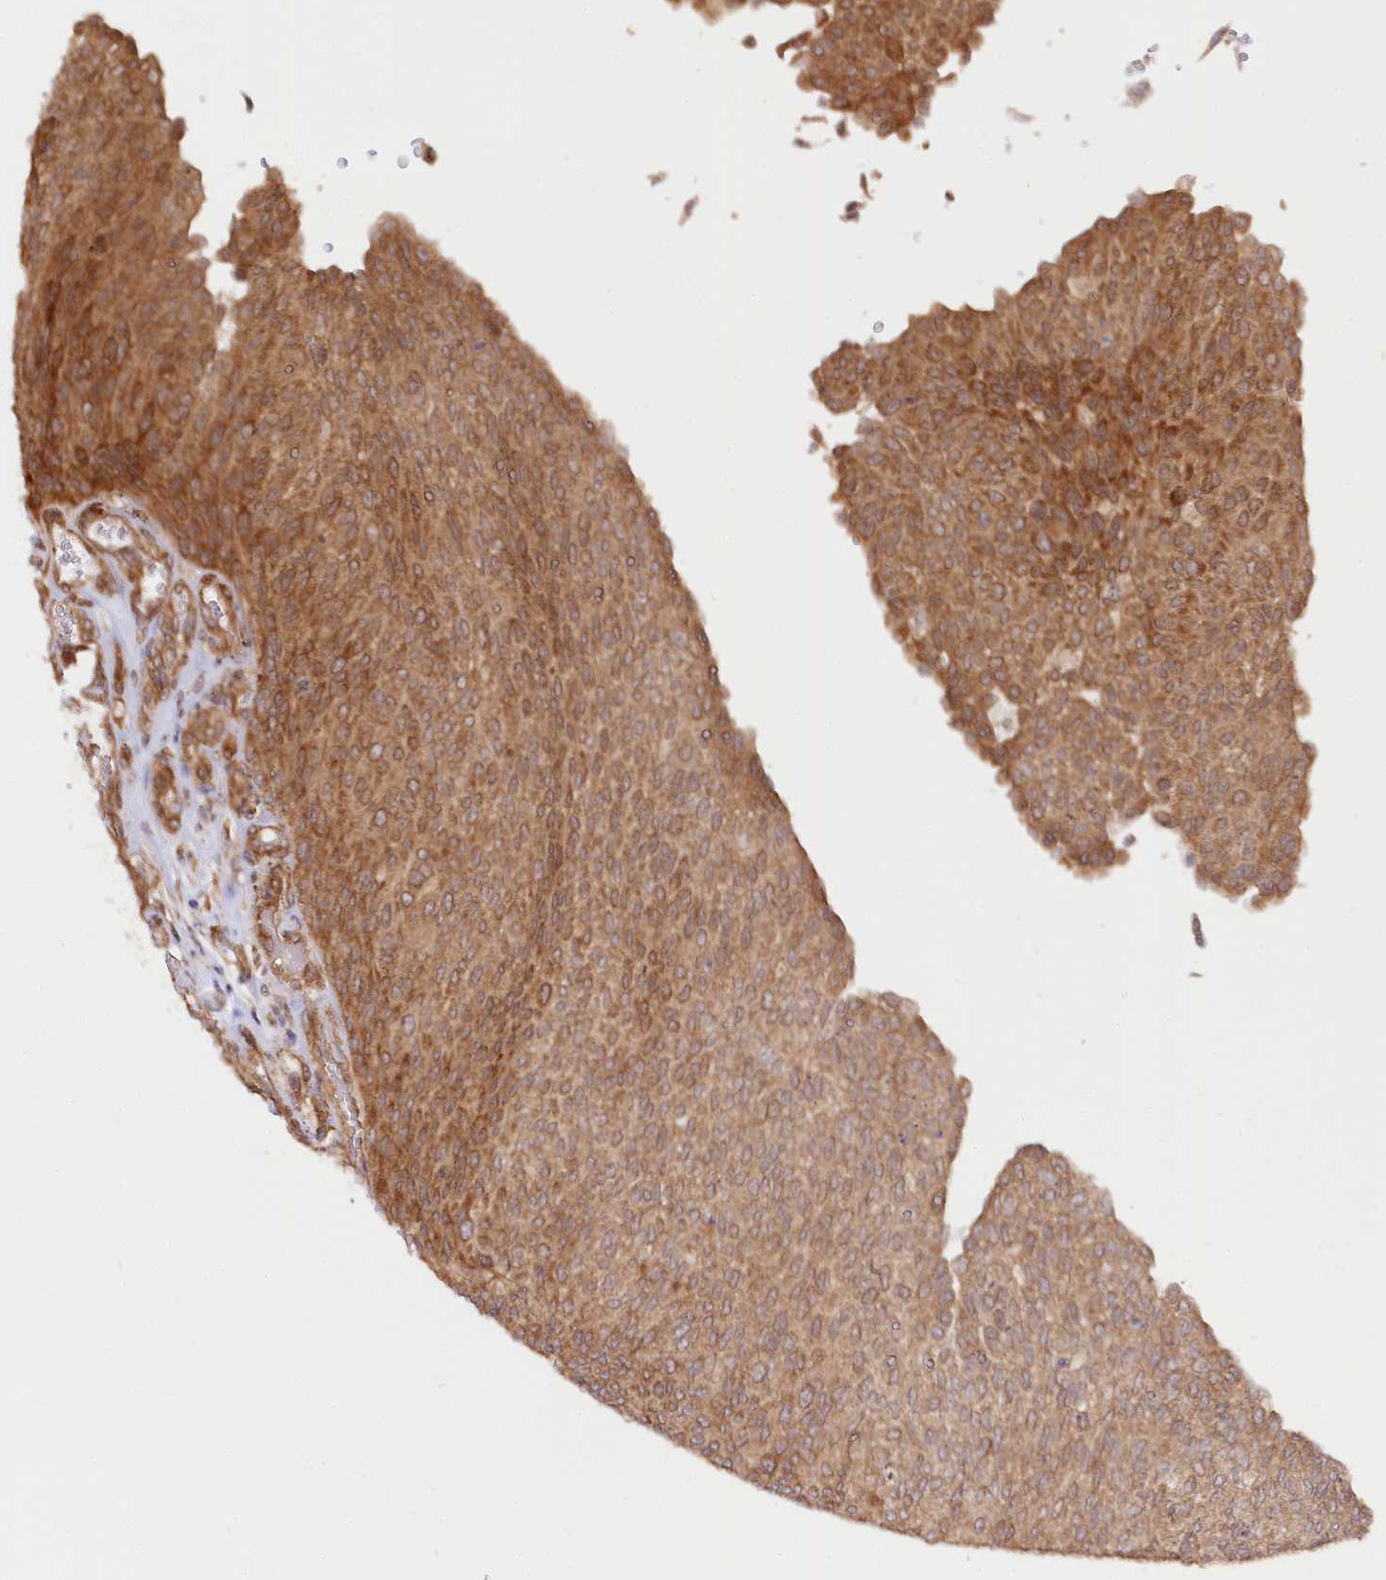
{"staining": {"intensity": "strong", "quantity": ">75%", "location": "cytoplasmic/membranous"}, "tissue": "urothelial cancer", "cell_type": "Tumor cells", "image_type": "cancer", "snomed": [{"axis": "morphology", "description": "Urothelial carcinoma, Low grade"}, {"axis": "topography", "description": "Urinary bladder"}], "caption": "Urothelial cancer was stained to show a protein in brown. There is high levels of strong cytoplasmic/membranous staining in about >75% of tumor cells. The protein is stained brown, and the nuclei are stained in blue (DAB IHC with brightfield microscopy, high magnification).", "gene": "CEP70", "patient": {"sex": "female", "age": 79}}